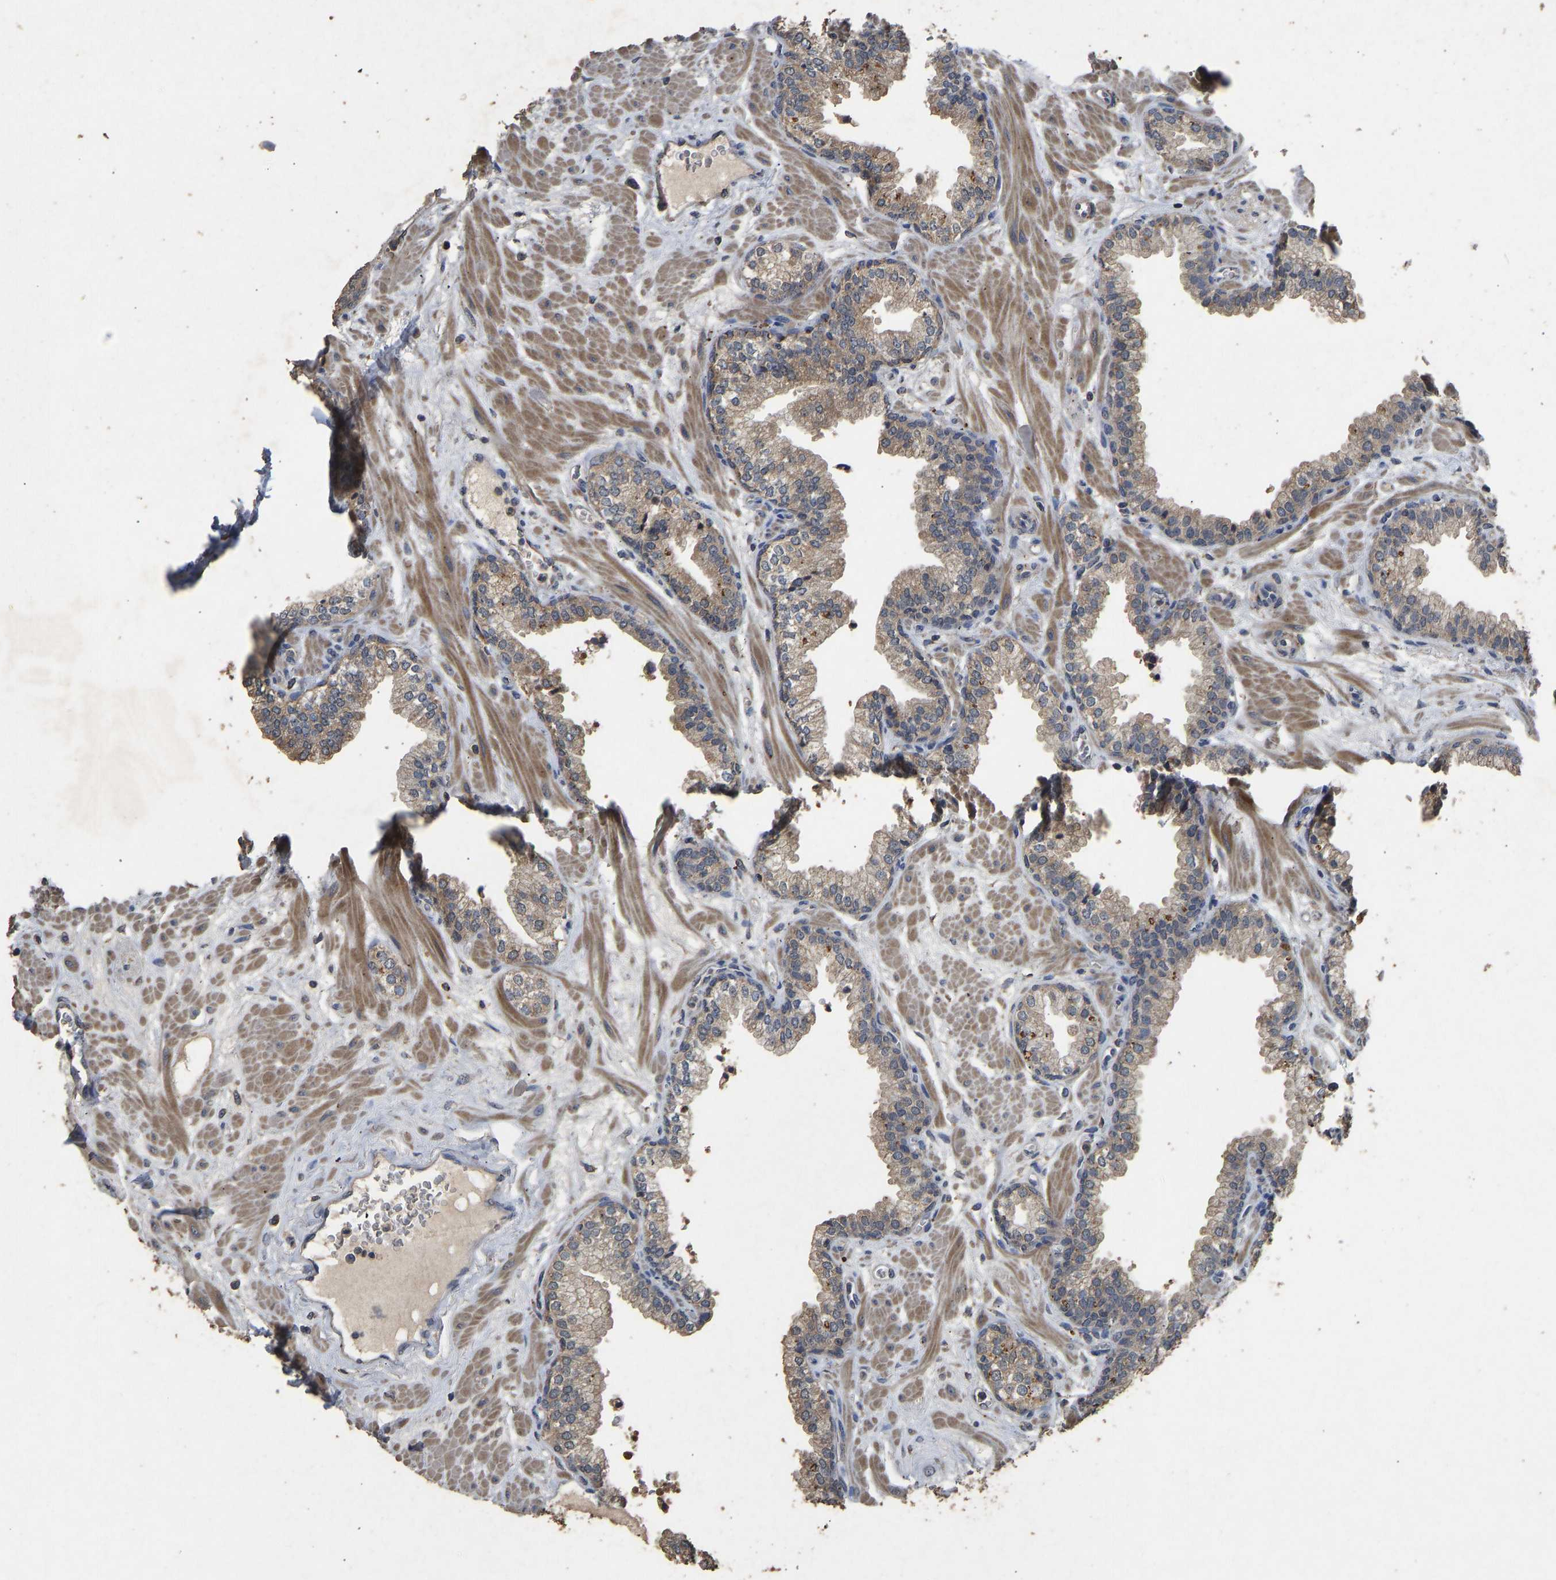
{"staining": {"intensity": "moderate", "quantity": ">75%", "location": "cytoplasmic/membranous"}, "tissue": "prostate", "cell_type": "Glandular cells", "image_type": "normal", "snomed": [{"axis": "morphology", "description": "Normal tissue, NOS"}, {"axis": "morphology", "description": "Urothelial carcinoma, Low grade"}, {"axis": "topography", "description": "Urinary bladder"}, {"axis": "topography", "description": "Prostate"}], "caption": "The histopathology image shows immunohistochemical staining of normal prostate. There is moderate cytoplasmic/membranous staining is identified in approximately >75% of glandular cells.", "gene": "CIDEC", "patient": {"sex": "male", "age": 60}}